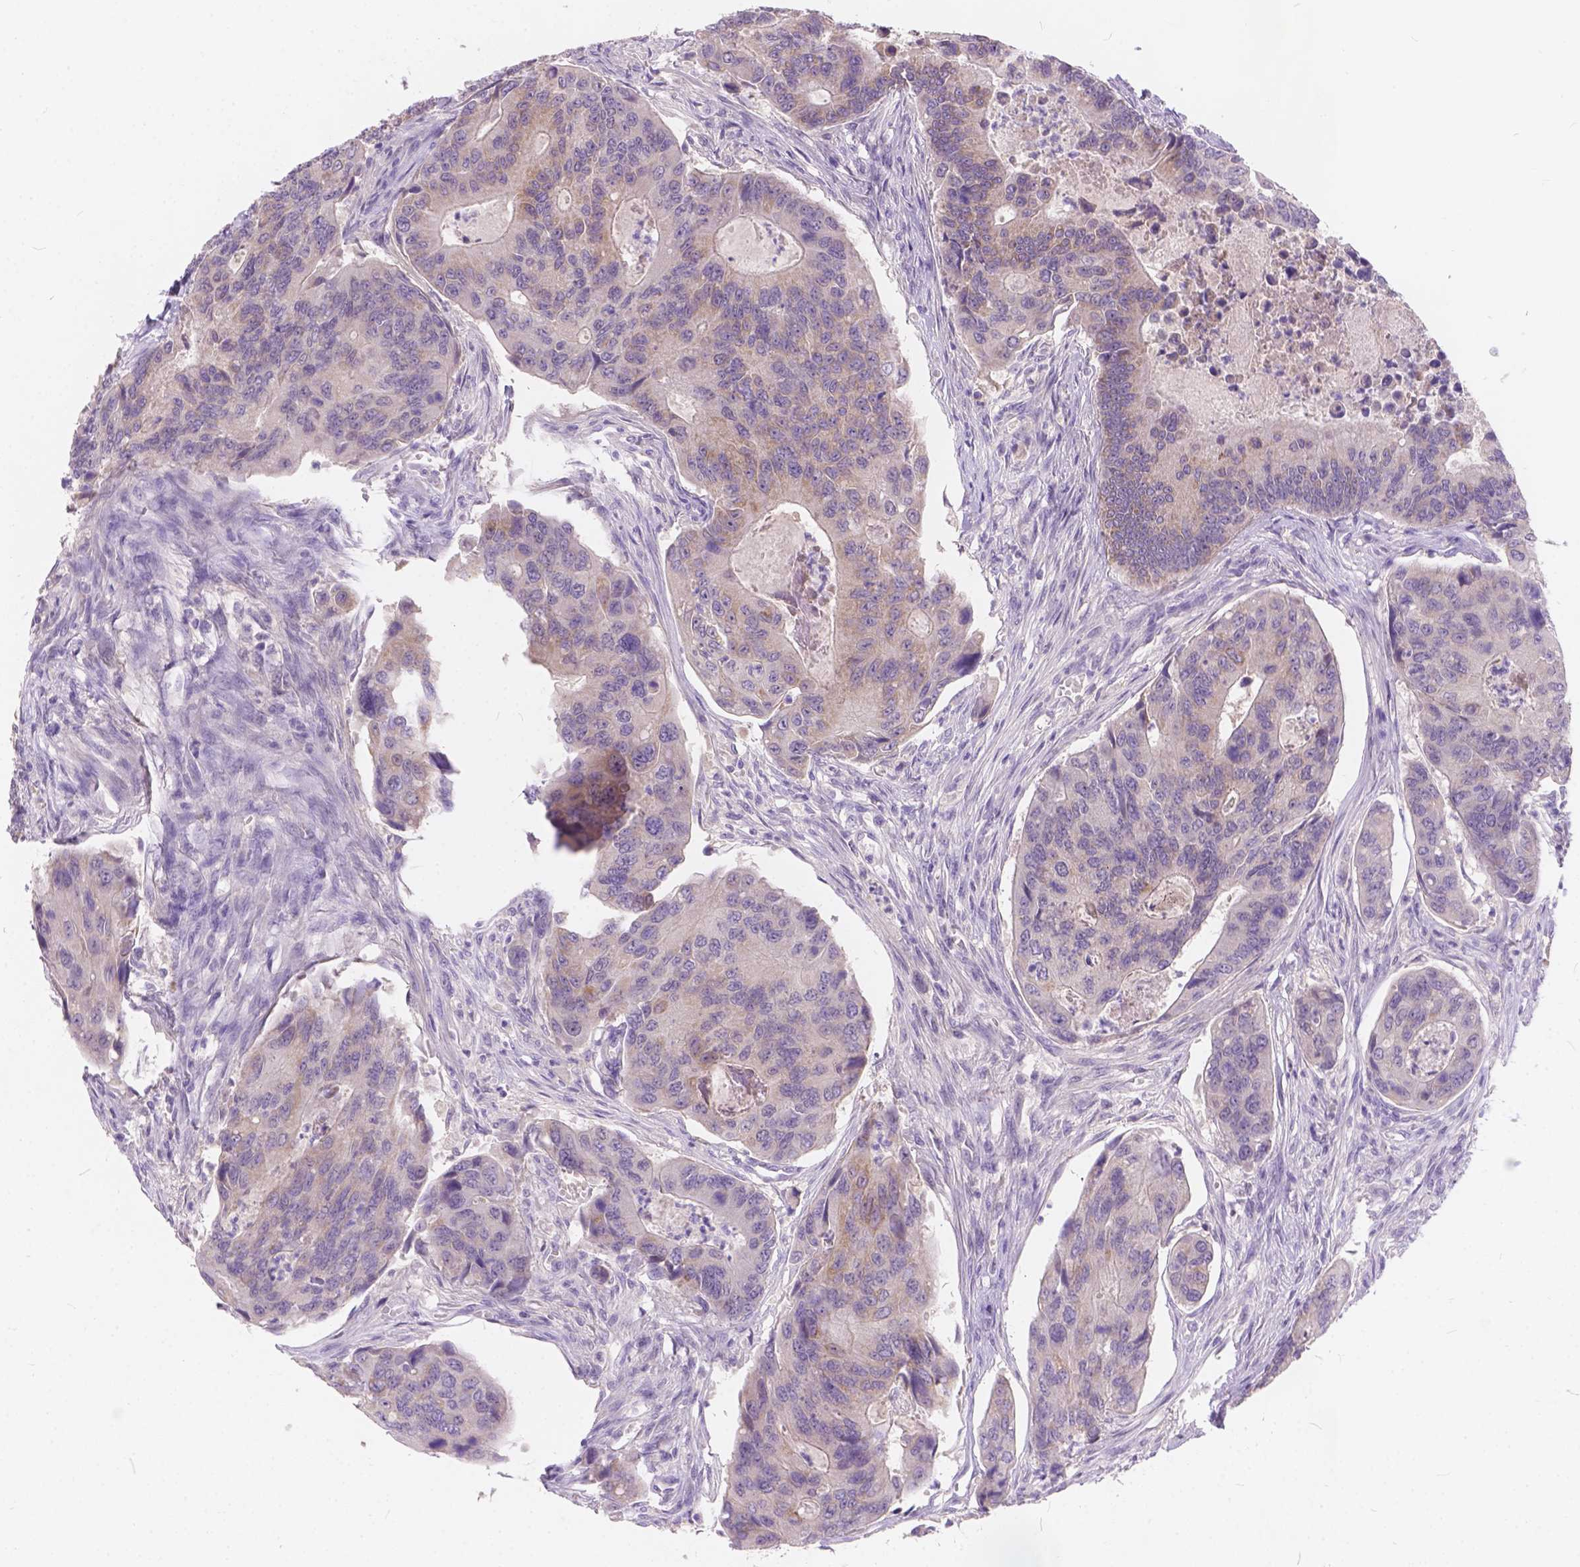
{"staining": {"intensity": "weak", "quantity": "<25%", "location": "cytoplasmic/membranous"}, "tissue": "colorectal cancer", "cell_type": "Tumor cells", "image_type": "cancer", "snomed": [{"axis": "morphology", "description": "Adenocarcinoma, NOS"}, {"axis": "topography", "description": "Colon"}], "caption": "An image of colorectal cancer (adenocarcinoma) stained for a protein shows no brown staining in tumor cells. (DAB IHC with hematoxylin counter stain).", "gene": "PEX11G", "patient": {"sex": "female", "age": 67}}